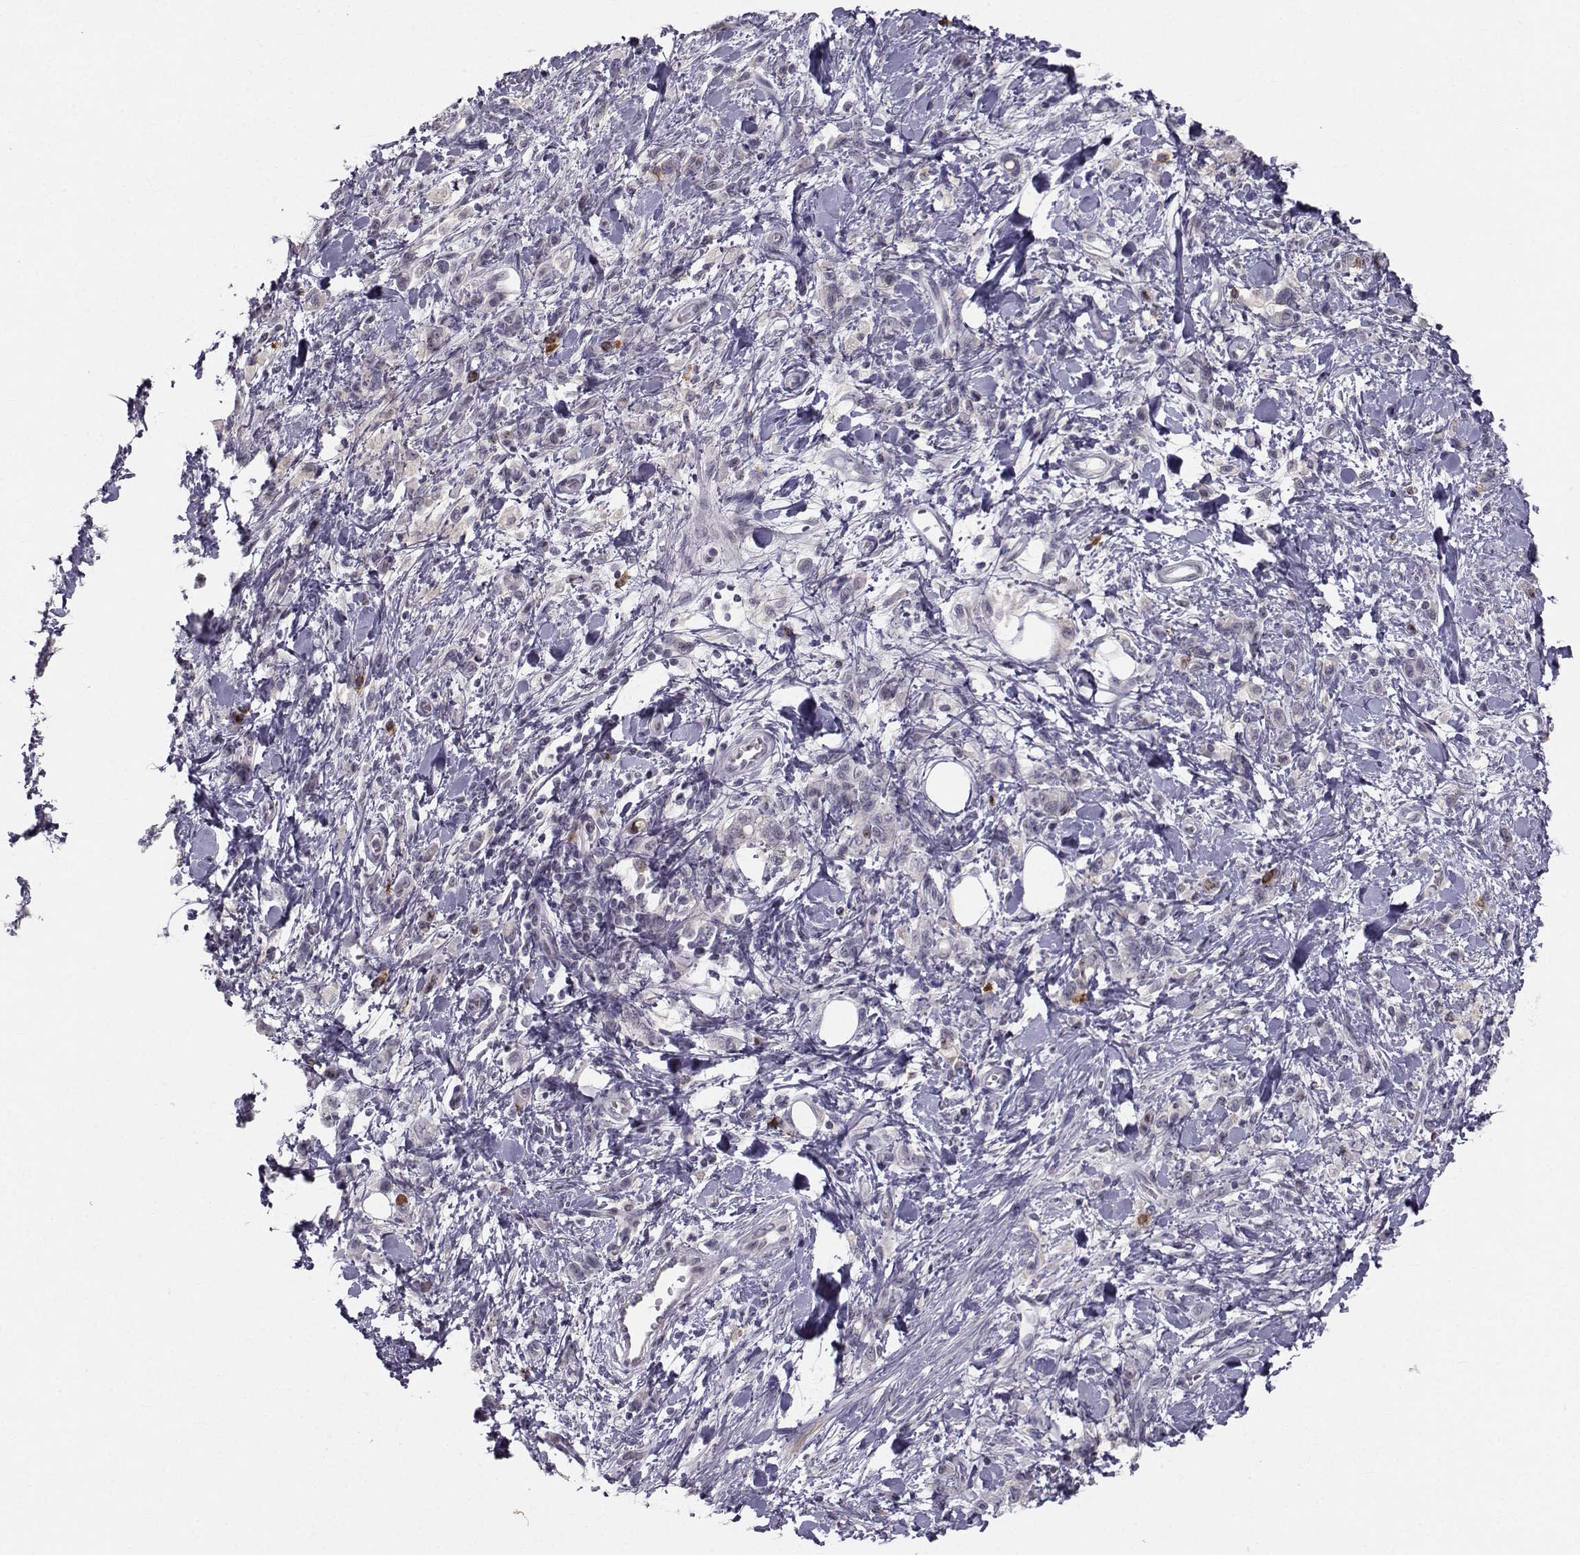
{"staining": {"intensity": "negative", "quantity": "none", "location": "none"}, "tissue": "stomach cancer", "cell_type": "Tumor cells", "image_type": "cancer", "snomed": [{"axis": "morphology", "description": "Adenocarcinoma, NOS"}, {"axis": "topography", "description": "Stomach"}], "caption": "Image shows no protein expression in tumor cells of stomach cancer tissue.", "gene": "LRP8", "patient": {"sex": "male", "age": 77}}